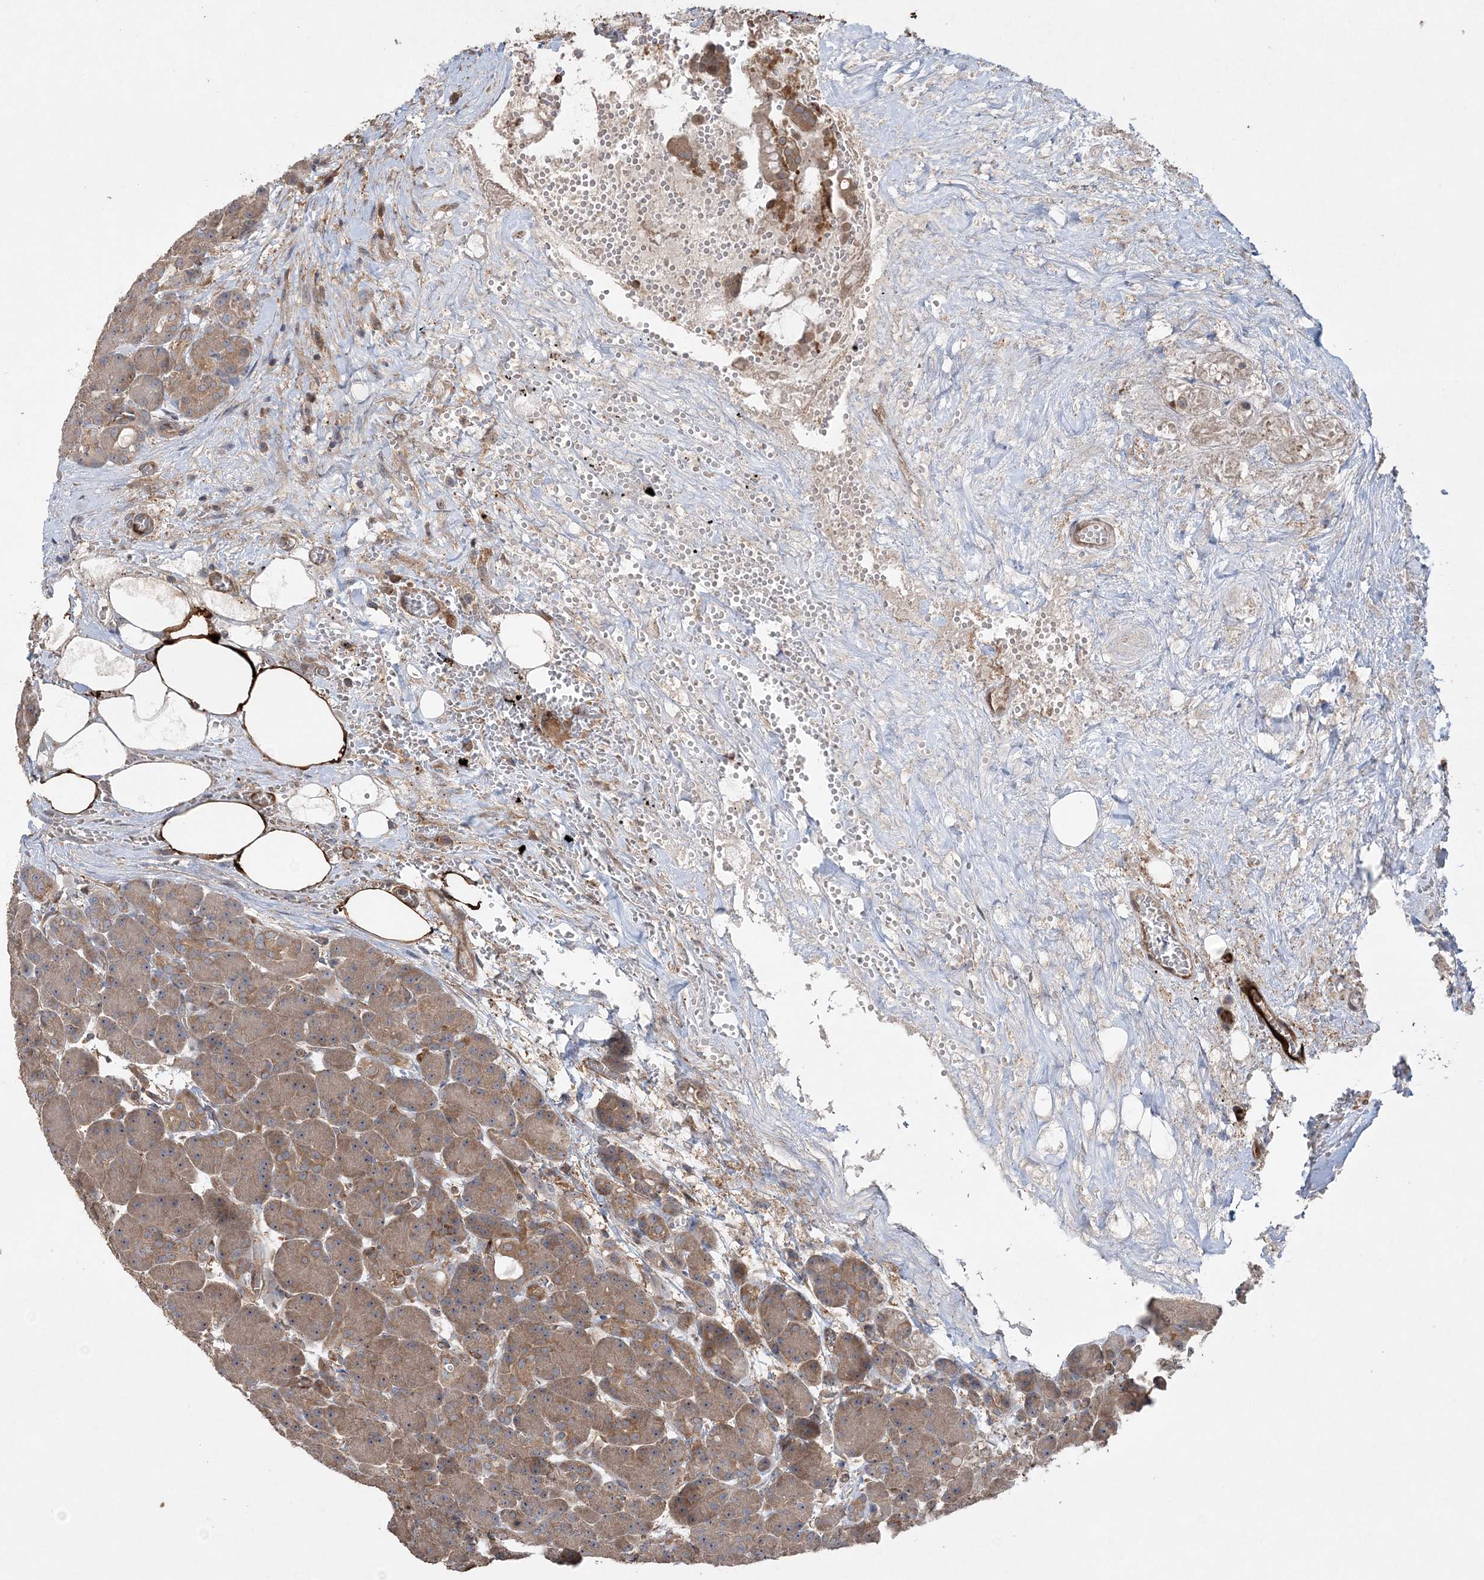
{"staining": {"intensity": "moderate", "quantity": ">75%", "location": "cytoplasmic/membranous"}, "tissue": "pancreas", "cell_type": "Exocrine glandular cells", "image_type": "normal", "snomed": [{"axis": "morphology", "description": "Normal tissue, NOS"}, {"axis": "topography", "description": "Pancreas"}], "caption": "IHC (DAB) staining of normal human pancreas reveals moderate cytoplasmic/membranous protein expression in approximately >75% of exocrine glandular cells. Using DAB (3,3'-diaminobenzidine) (brown) and hematoxylin (blue) stains, captured at high magnification using brightfield microscopy.", "gene": "ACAP2", "patient": {"sex": "male", "age": 63}}